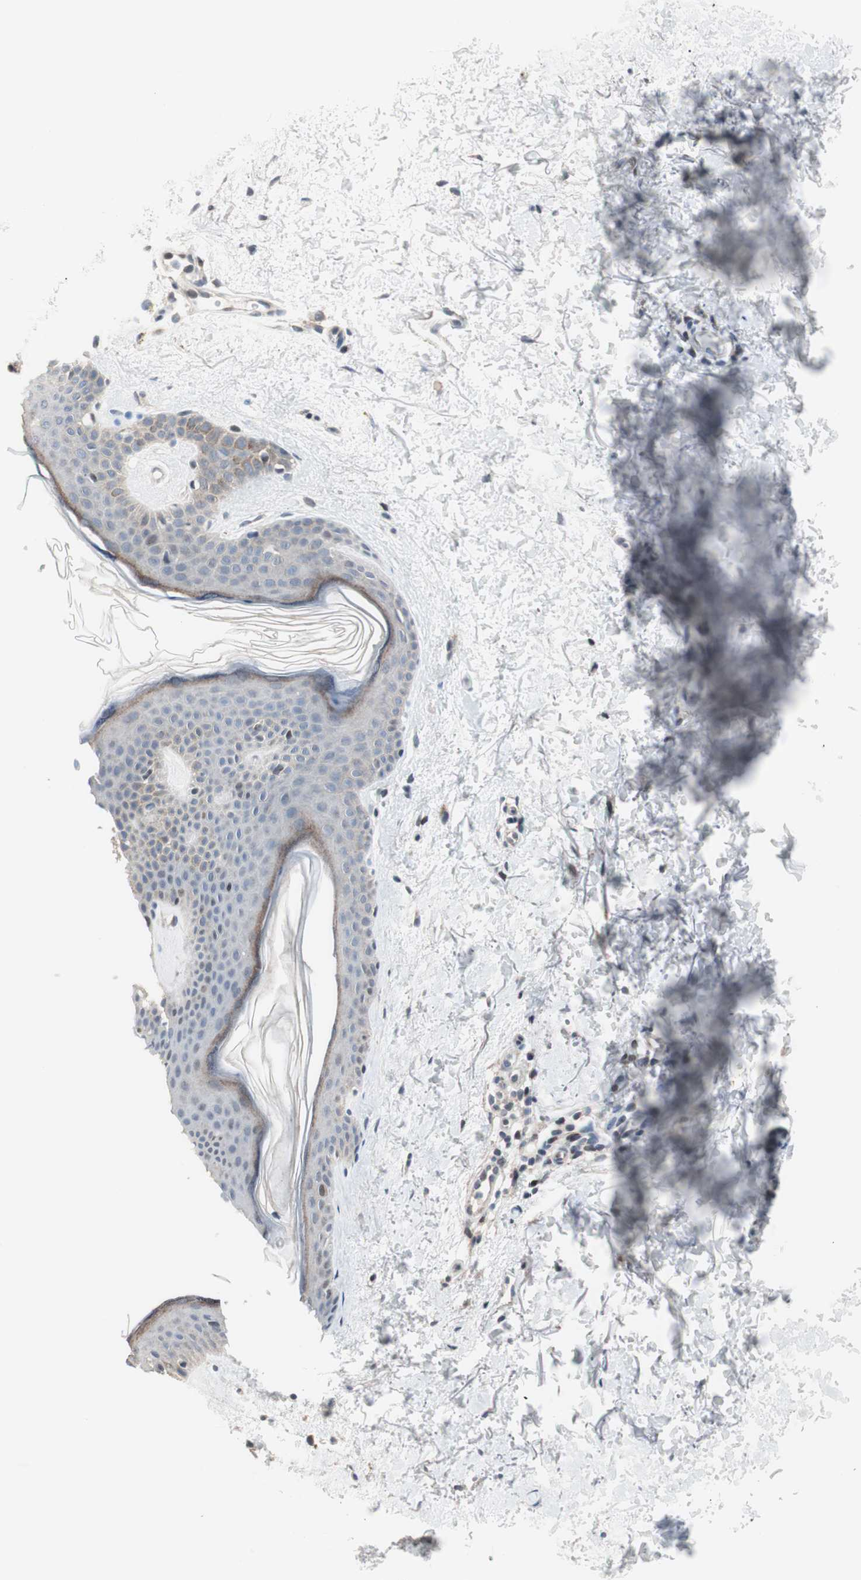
{"staining": {"intensity": "negative", "quantity": "none", "location": "none"}, "tissue": "skin", "cell_type": "Fibroblasts", "image_type": "normal", "snomed": [{"axis": "morphology", "description": "Normal tissue, NOS"}, {"axis": "topography", "description": "Skin"}], "caption": "The histopathology image displays no significant expression in fibroblasts of skin. (Brightfield microscopy of DAB immunohistochemistry (IHC) at high magnification).", "gene": "POLH", "patient": {"sex": "female", "age": 56}}